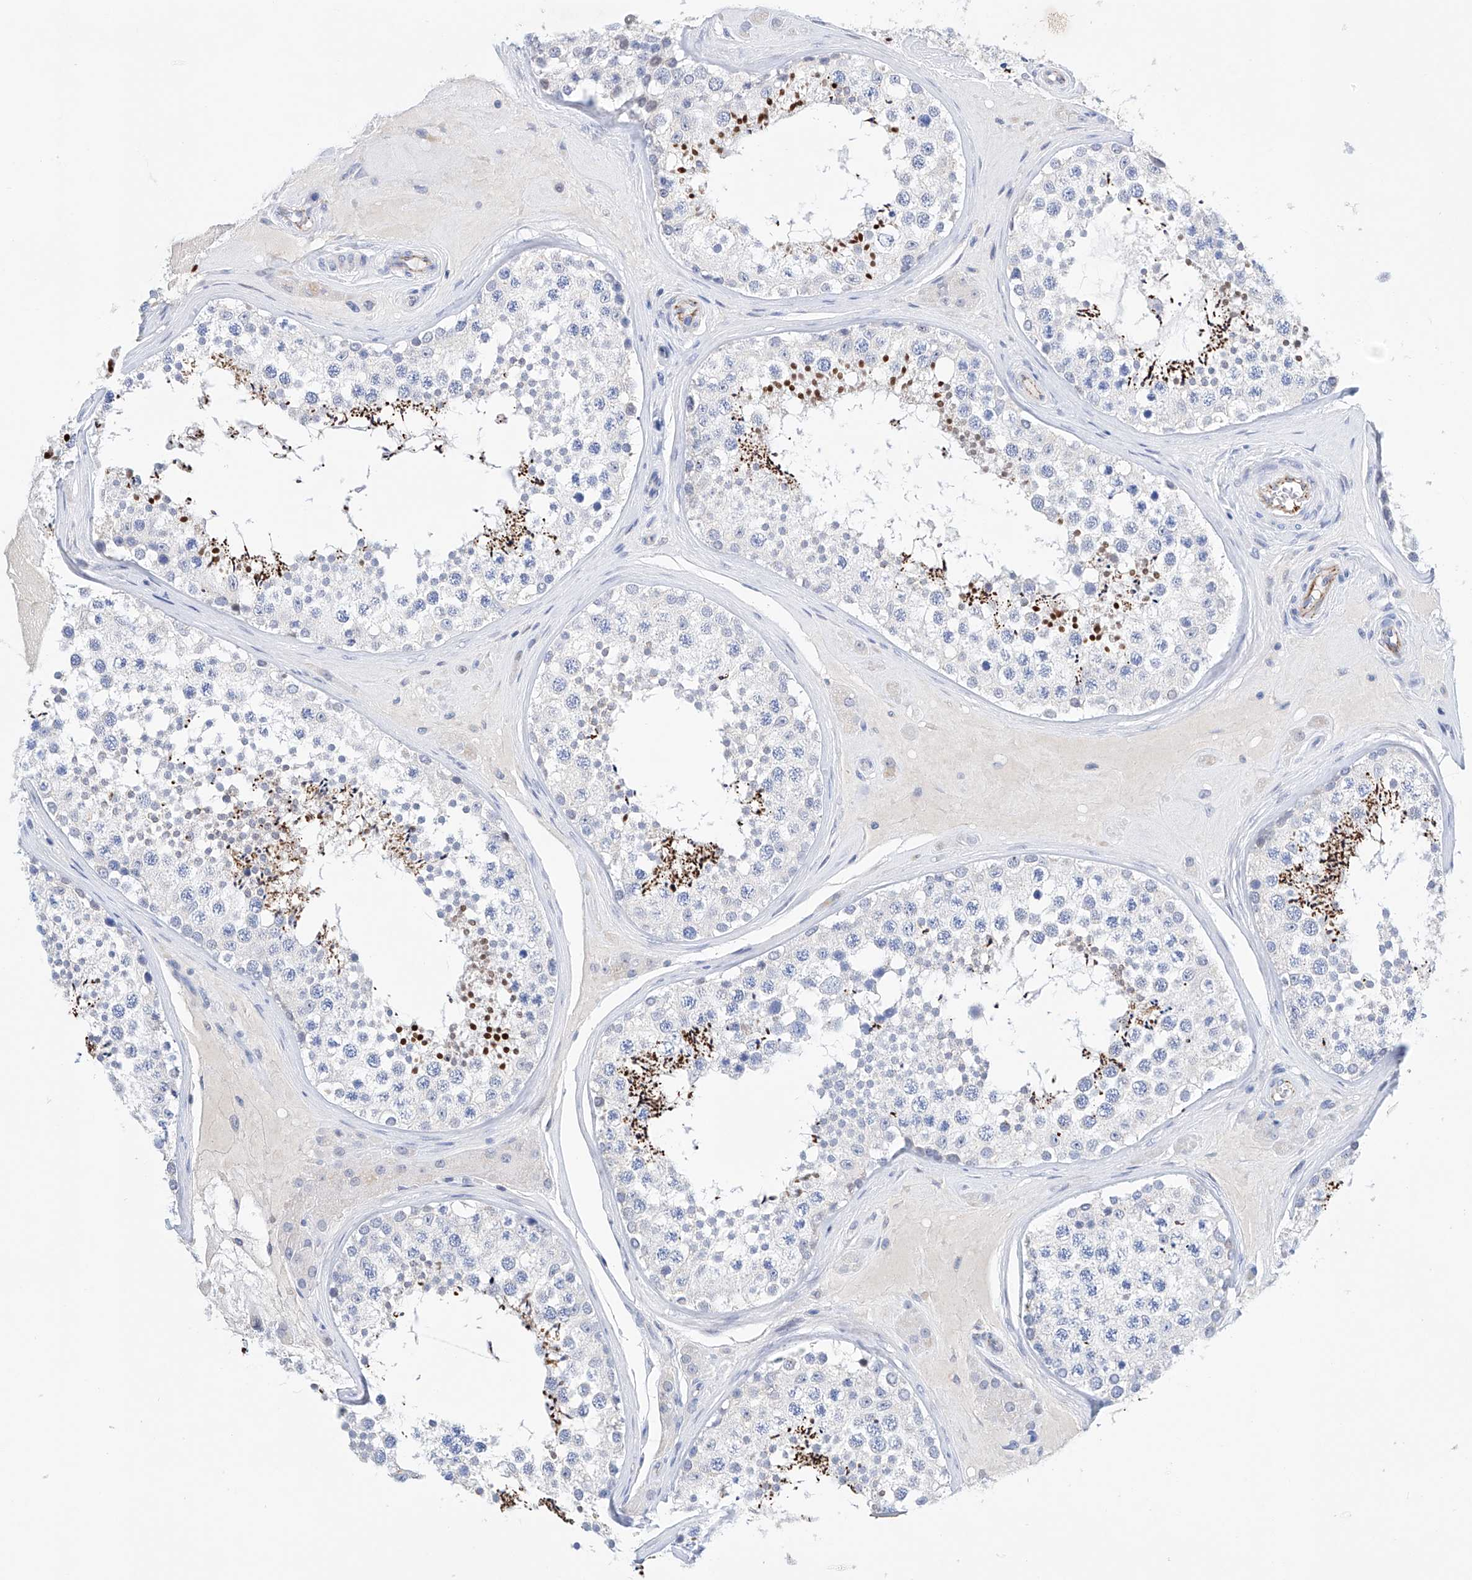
{"staining": {"intensity": "strong", "quantity": "<25%", "location": "nuclear"}, "tissue": "testis", "cell_type": "Cells in seminiferous ducts", "image_type": "normal", "snomed": [{"axis": "morphology", "description": "Normal tissue, NOS"}, {"axis": "topography", "description": "Testis"}], "caption": "Protein expression analysis of unremarkable testis exhibits strong nuclear positivity in approximately <25% of cells in seminiferous ducts.", "gene": "ETV7", "patient": {"sex": "male", "age": 46}}